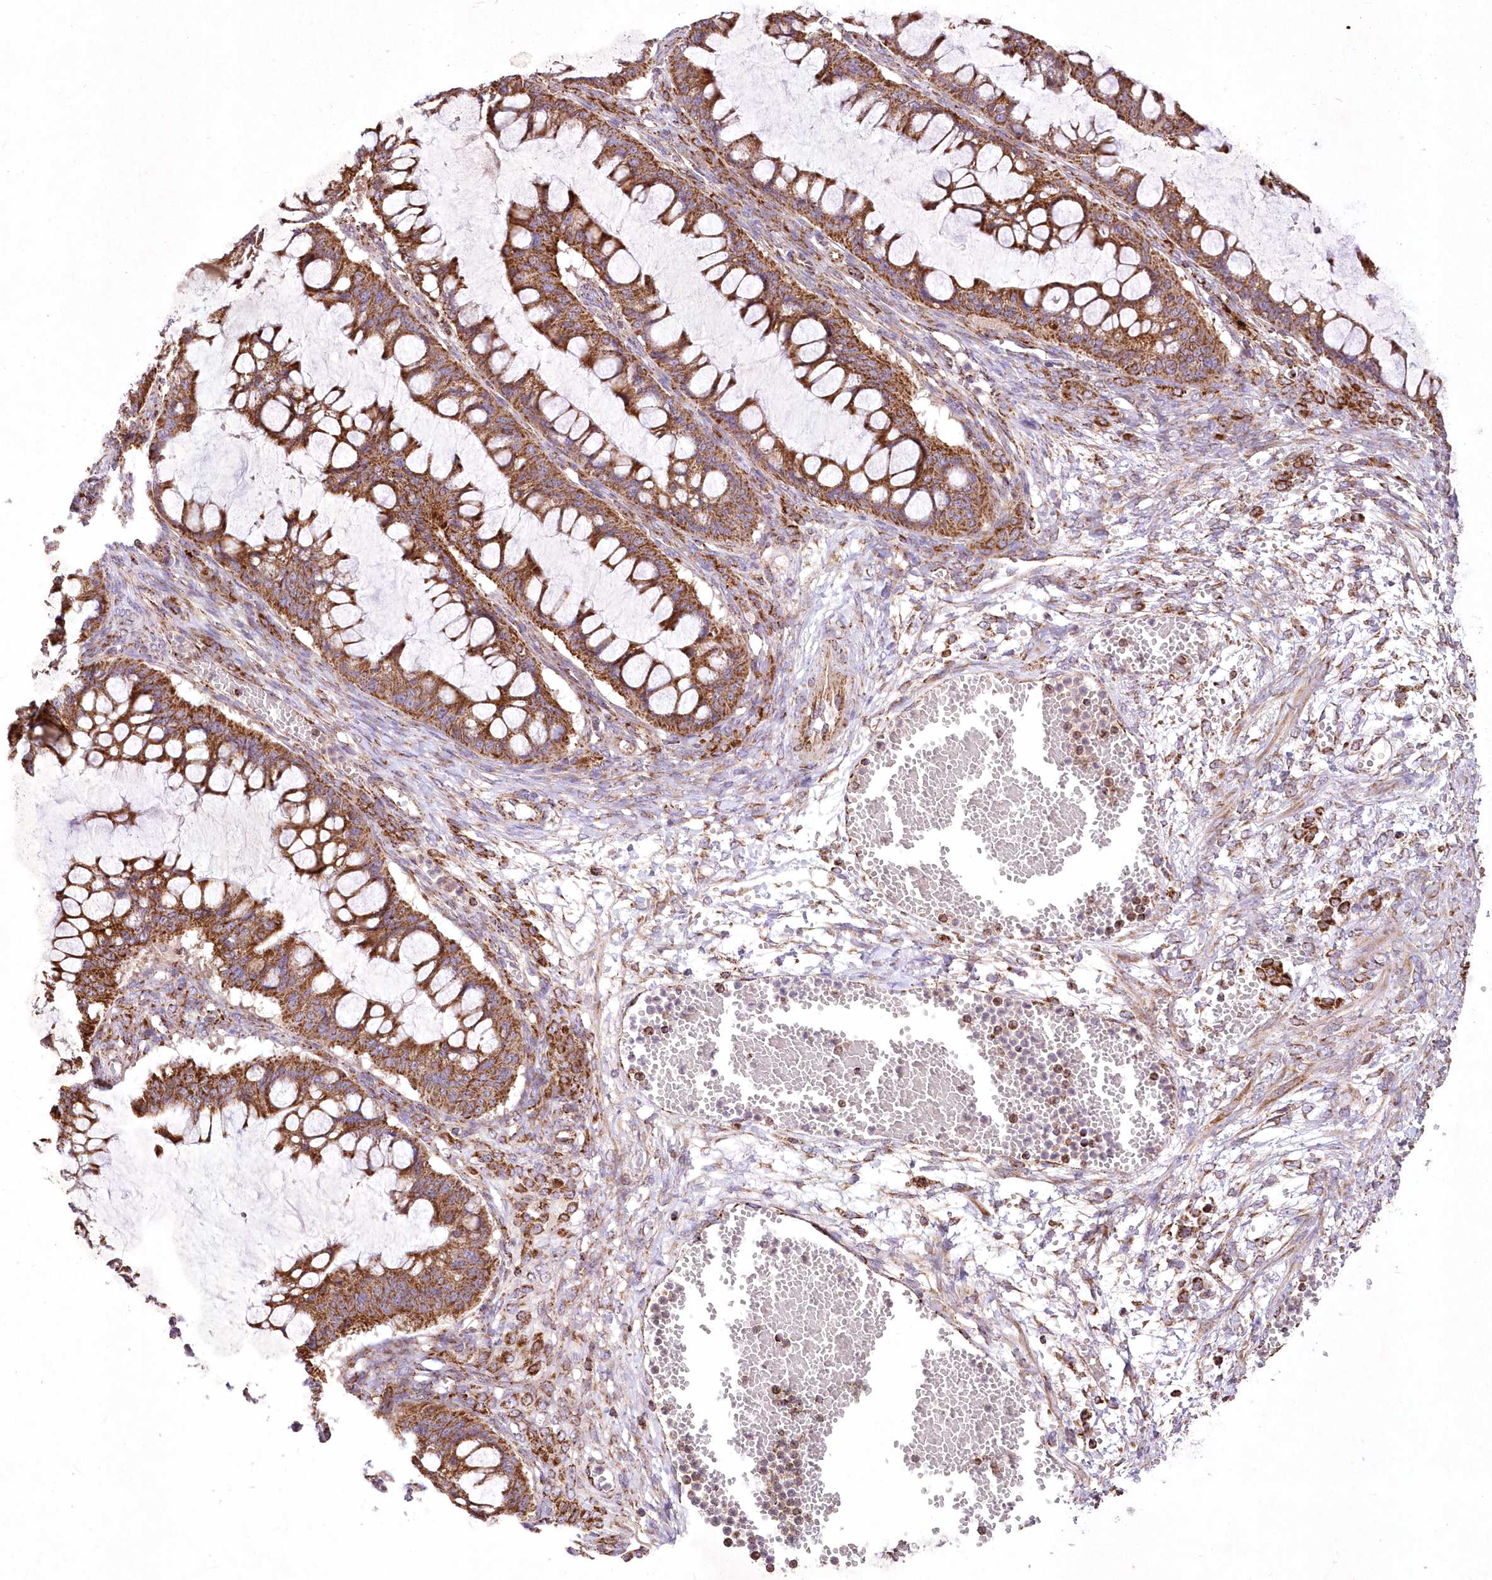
{"staining": {"intensity": "strong", "quantity": ">75%", "location": "cytoplasmic/membranous"}, "tissue": "ovarian cancer", "cell_type": "Tumor cells", "image_type": "cancer", "snomed": [{"axis": "morphology", "description": "Cystadenocarcinoma, mucinous, NOS"}, {"axis": "topography", "description": "Ovary"}], "caption": "A high amount of strong cytoplasmic/membranous expression is appreciated in approximately >75% of tumor cells in mucinous cystadenocarcinoma (ovarian) tissue.", "gene": "ASNSD1", "patient": {"sex": "female", "age": 73}}